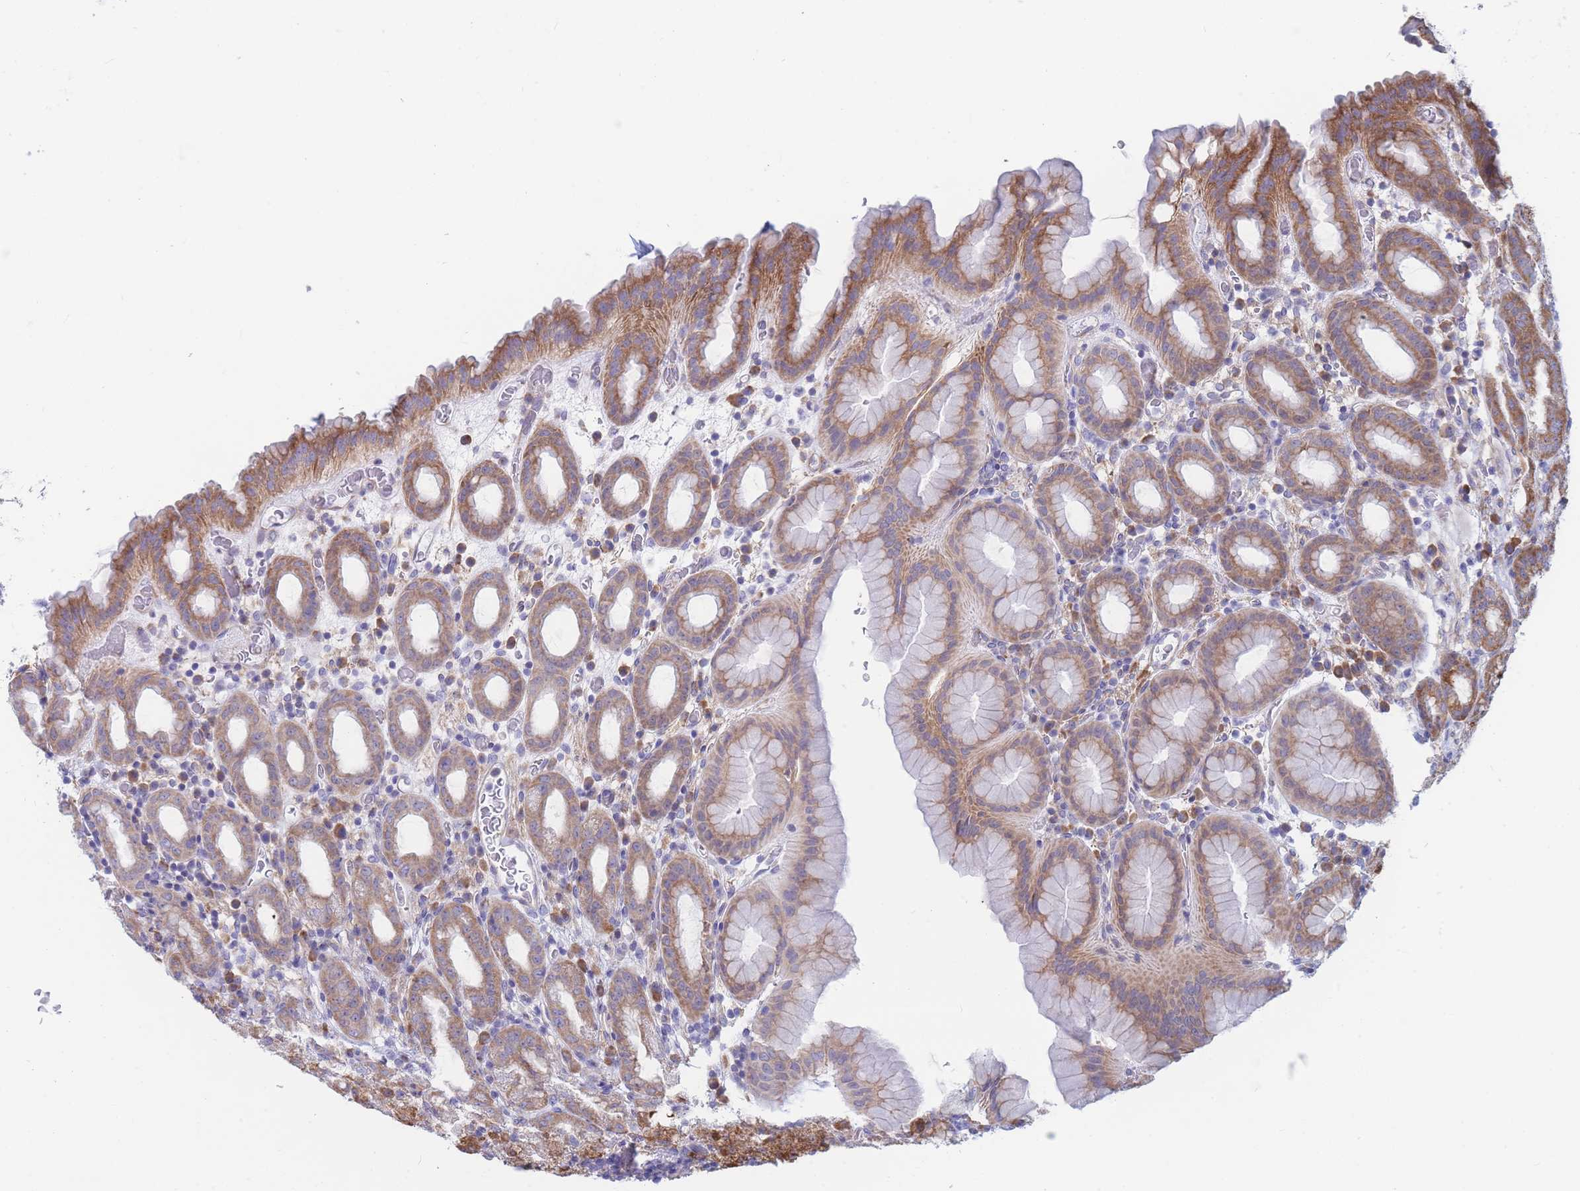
{"staining": {"intensity": "moderate", "quantity": ">75%", "location": "cytoplasmic/membranous"}, "tissue": "stomach", "cell_type": "Glandular cells", "image_type": "normal", "snomed": [{"axis": "morphology", "description": "Normal tissue, NOS"}, {"axis": "topography", "description": "Stomach, upper"}, {"axis": "topography", "description": "Stomach, lower"}, {"axis": "topography", "description": "Small intestine"}], "caption": "Immunohistochemistry (IHC) staining of unremarkable stomach, which demonstrates medium levels of moderate cytoplasmic/membranous positivity in about >75% of glandular cells indicating moderate cytoplasmic/membranous protein positivity. The staining was performed using DAB (brown) for protein detection and nuclei were counterstained in hematoxylin (blue).", "gene": "RPL8", "patient": {"sex": "male", "age": 68}}